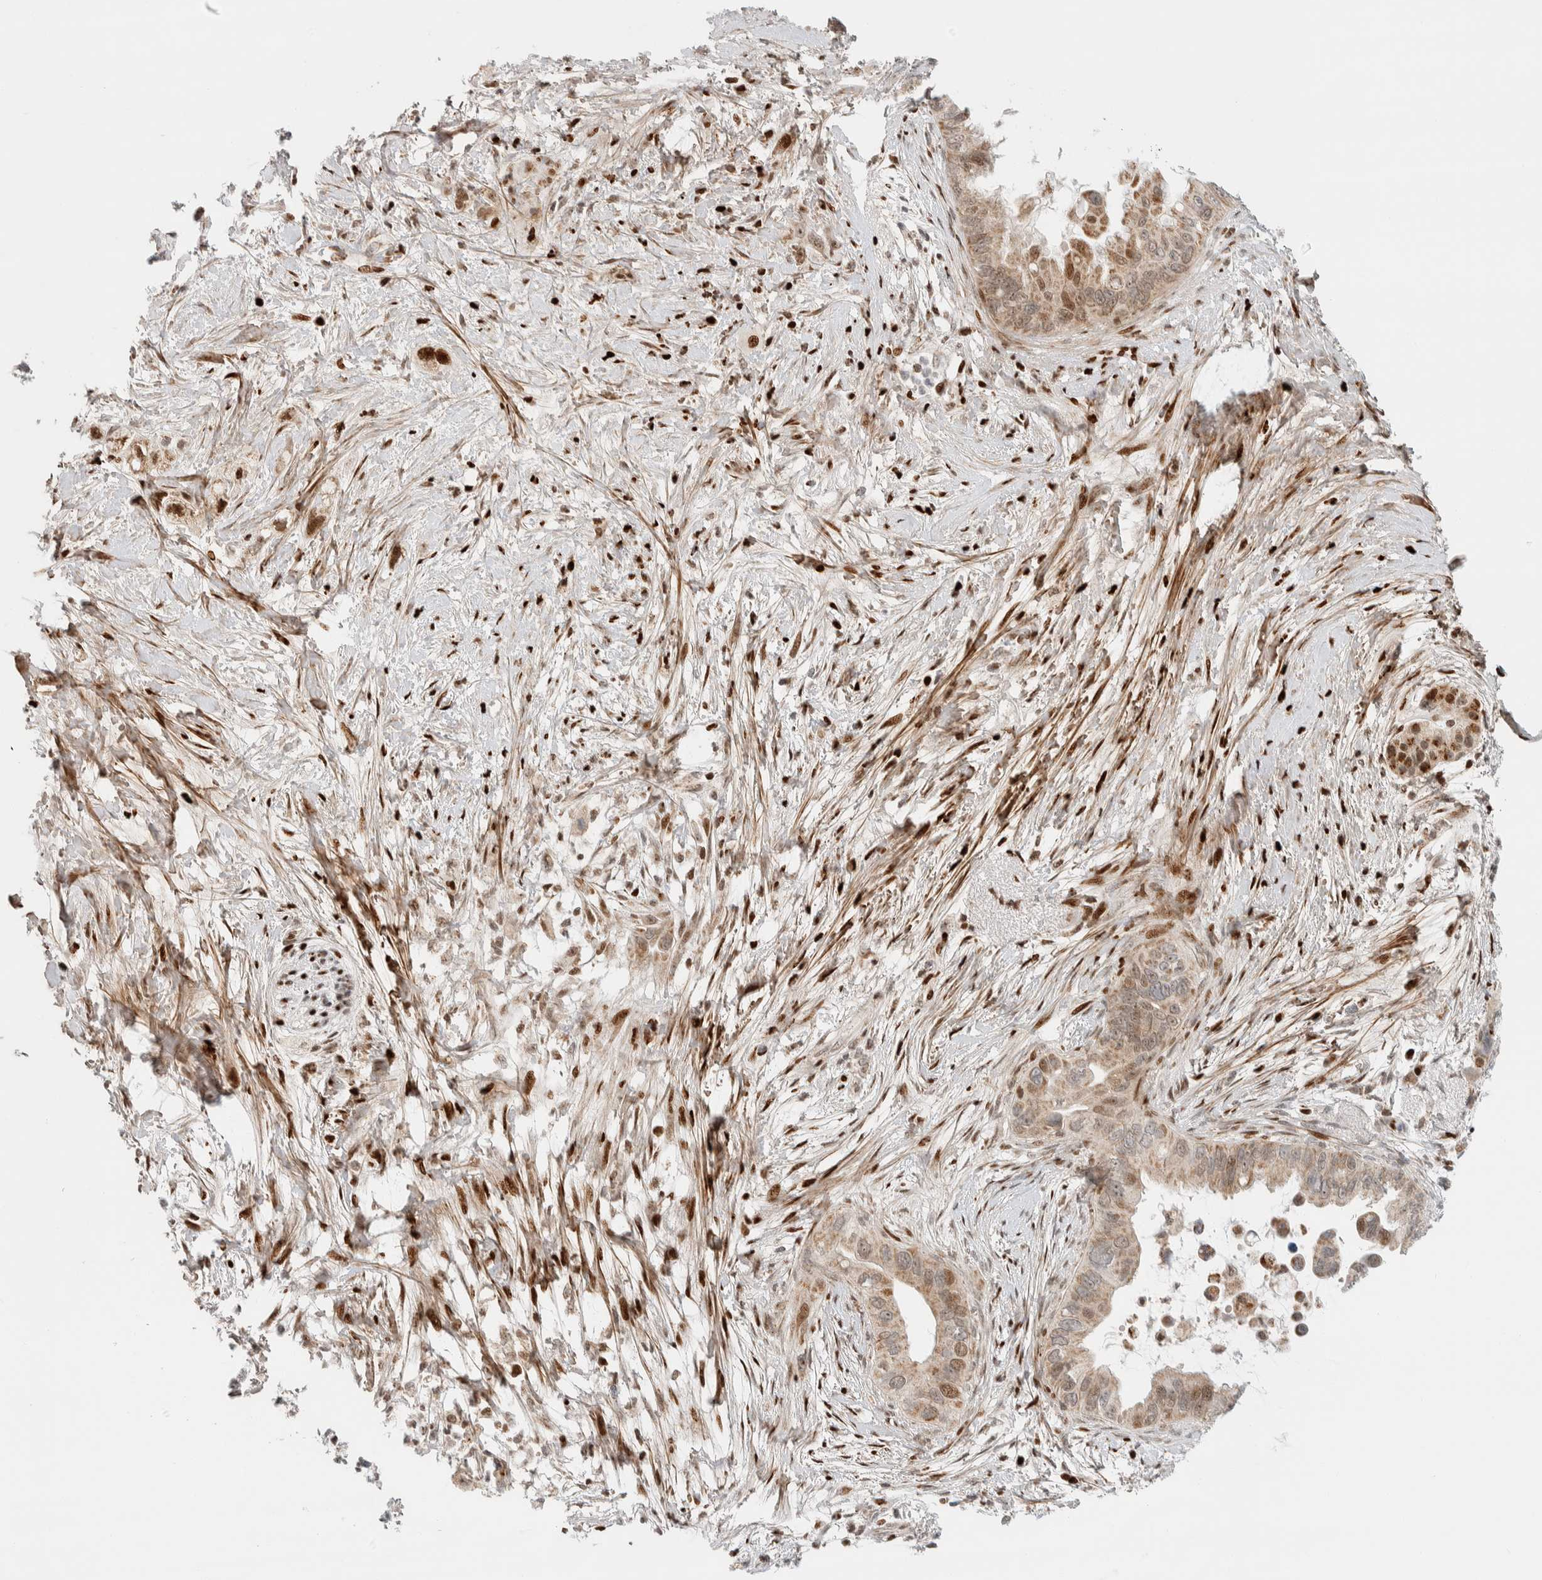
{"staining": {"intensity": "strong", "quantity": "25%-75%", "location": "cytoplasmic/membranous,nuclear"}, "tissue": "pancreatic cancer", "cell_type": "Tumor cells", "image_type": "cancer", "snomed": [{"axis": "morphology", "description": "Adenocarcinoma, NOS"}, {"axis": "topography", "description": "Pancreas"}], "caption": "Tumor cells reveal strong cytoplasmic/membranous and nuclear positivity in approximately 25%-75% of cells in pancreatic adenocarcinoma.", "gene": "TSPAN32", "patient": {"sex": "female", "age": 56}}